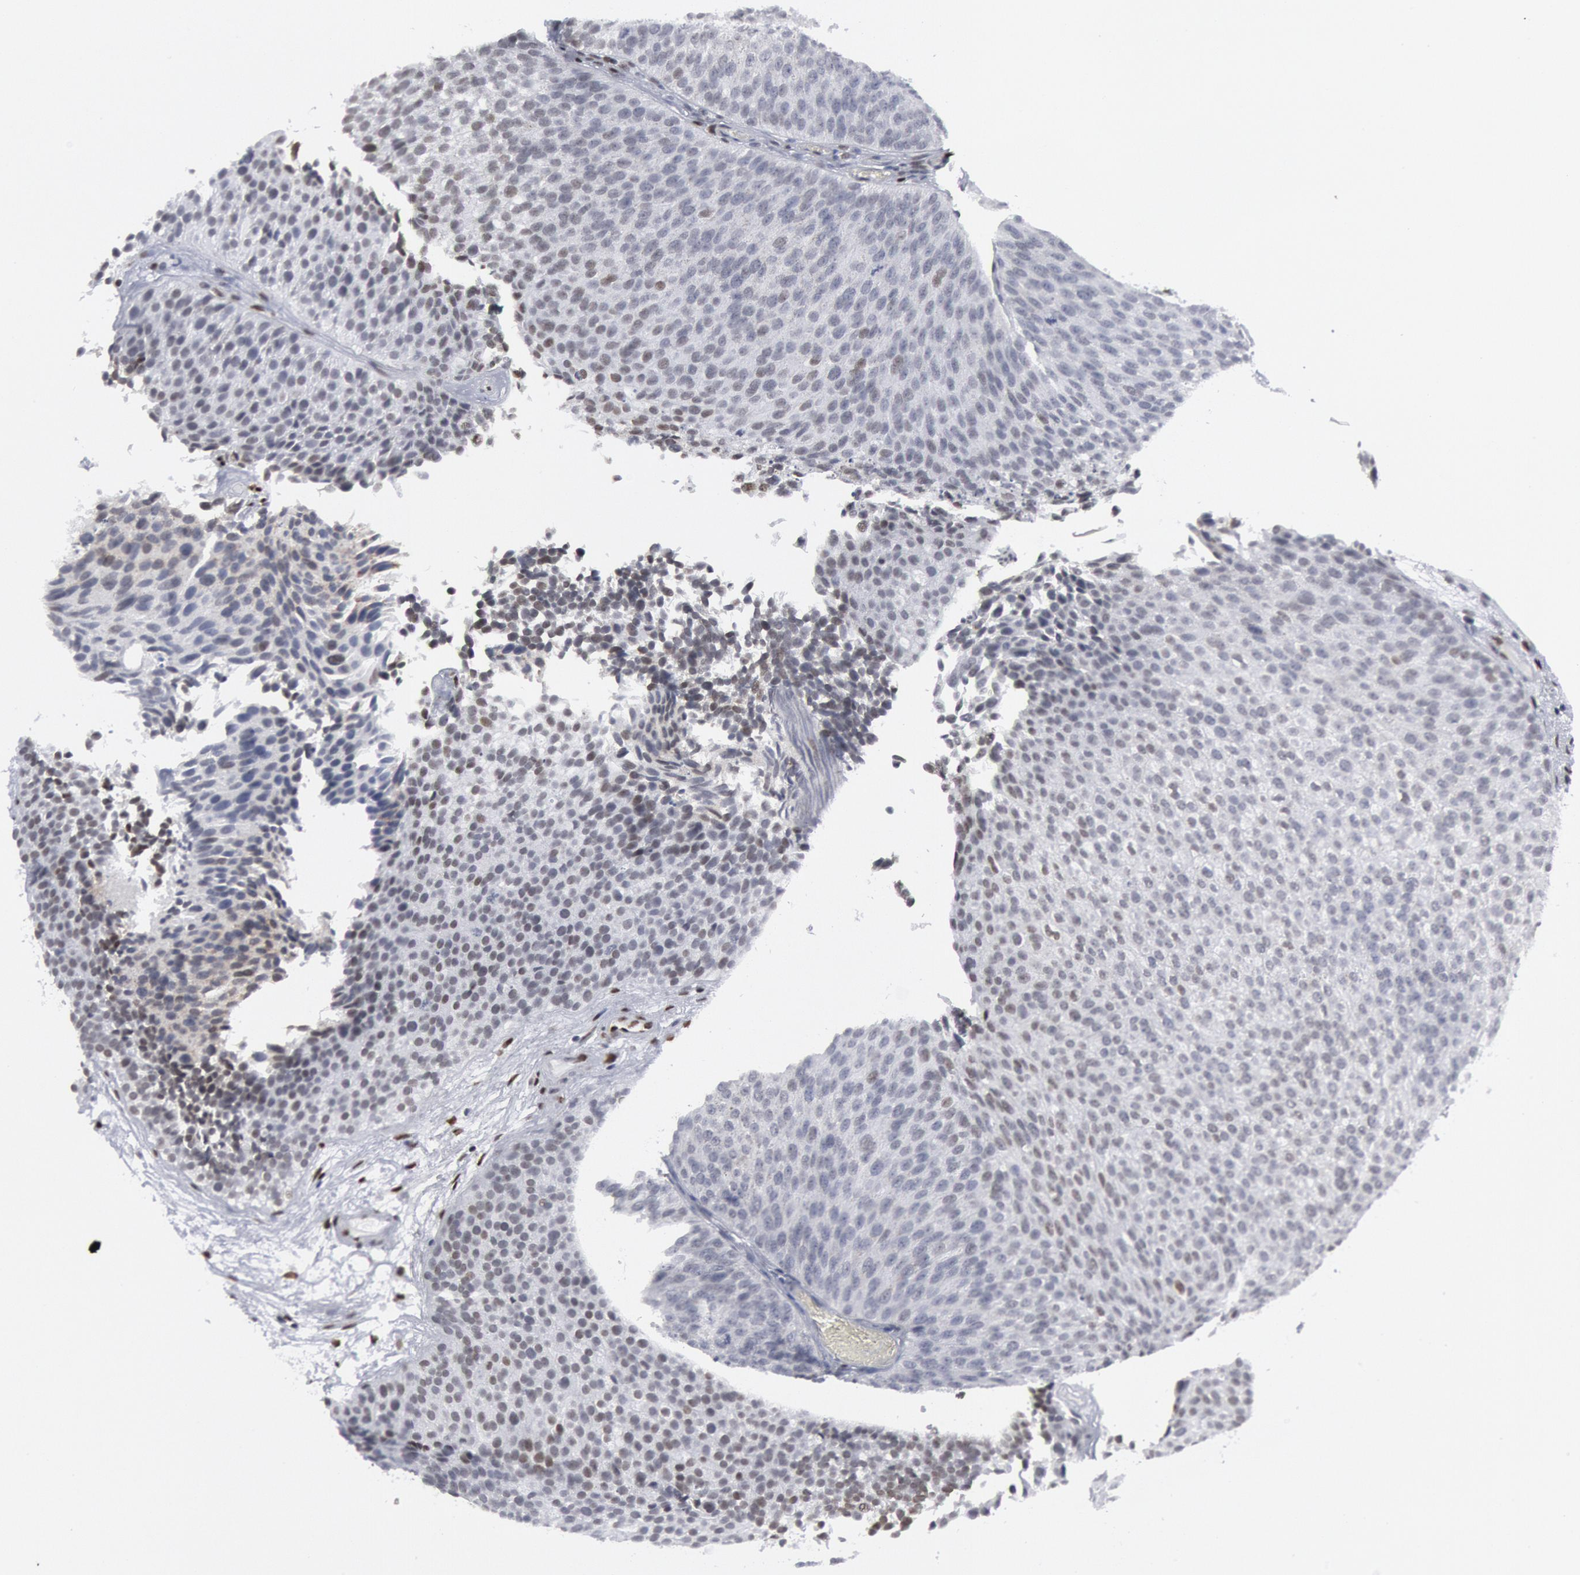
{"staining": {"intensity": "negative", "quantity": "none", "location": "none"}, "tissue": "urothelial cancer", "cell_type": "Tumor cells", "image_type": "cancer", "snomed": [{"axis": "morphology", "description": "Urothelial carcinoma, Low grade"}, {"axis": "topography", "description": "Urinary bladder"}], "caption": "Immunohistochemistry micrograph of human urothelial carcinoma (low-grade) stained for a protein (brown), which demonstrates no positivity in tumor cells.", "gene": "MECP2", "patient": {"sex": "male", "age": 84}}